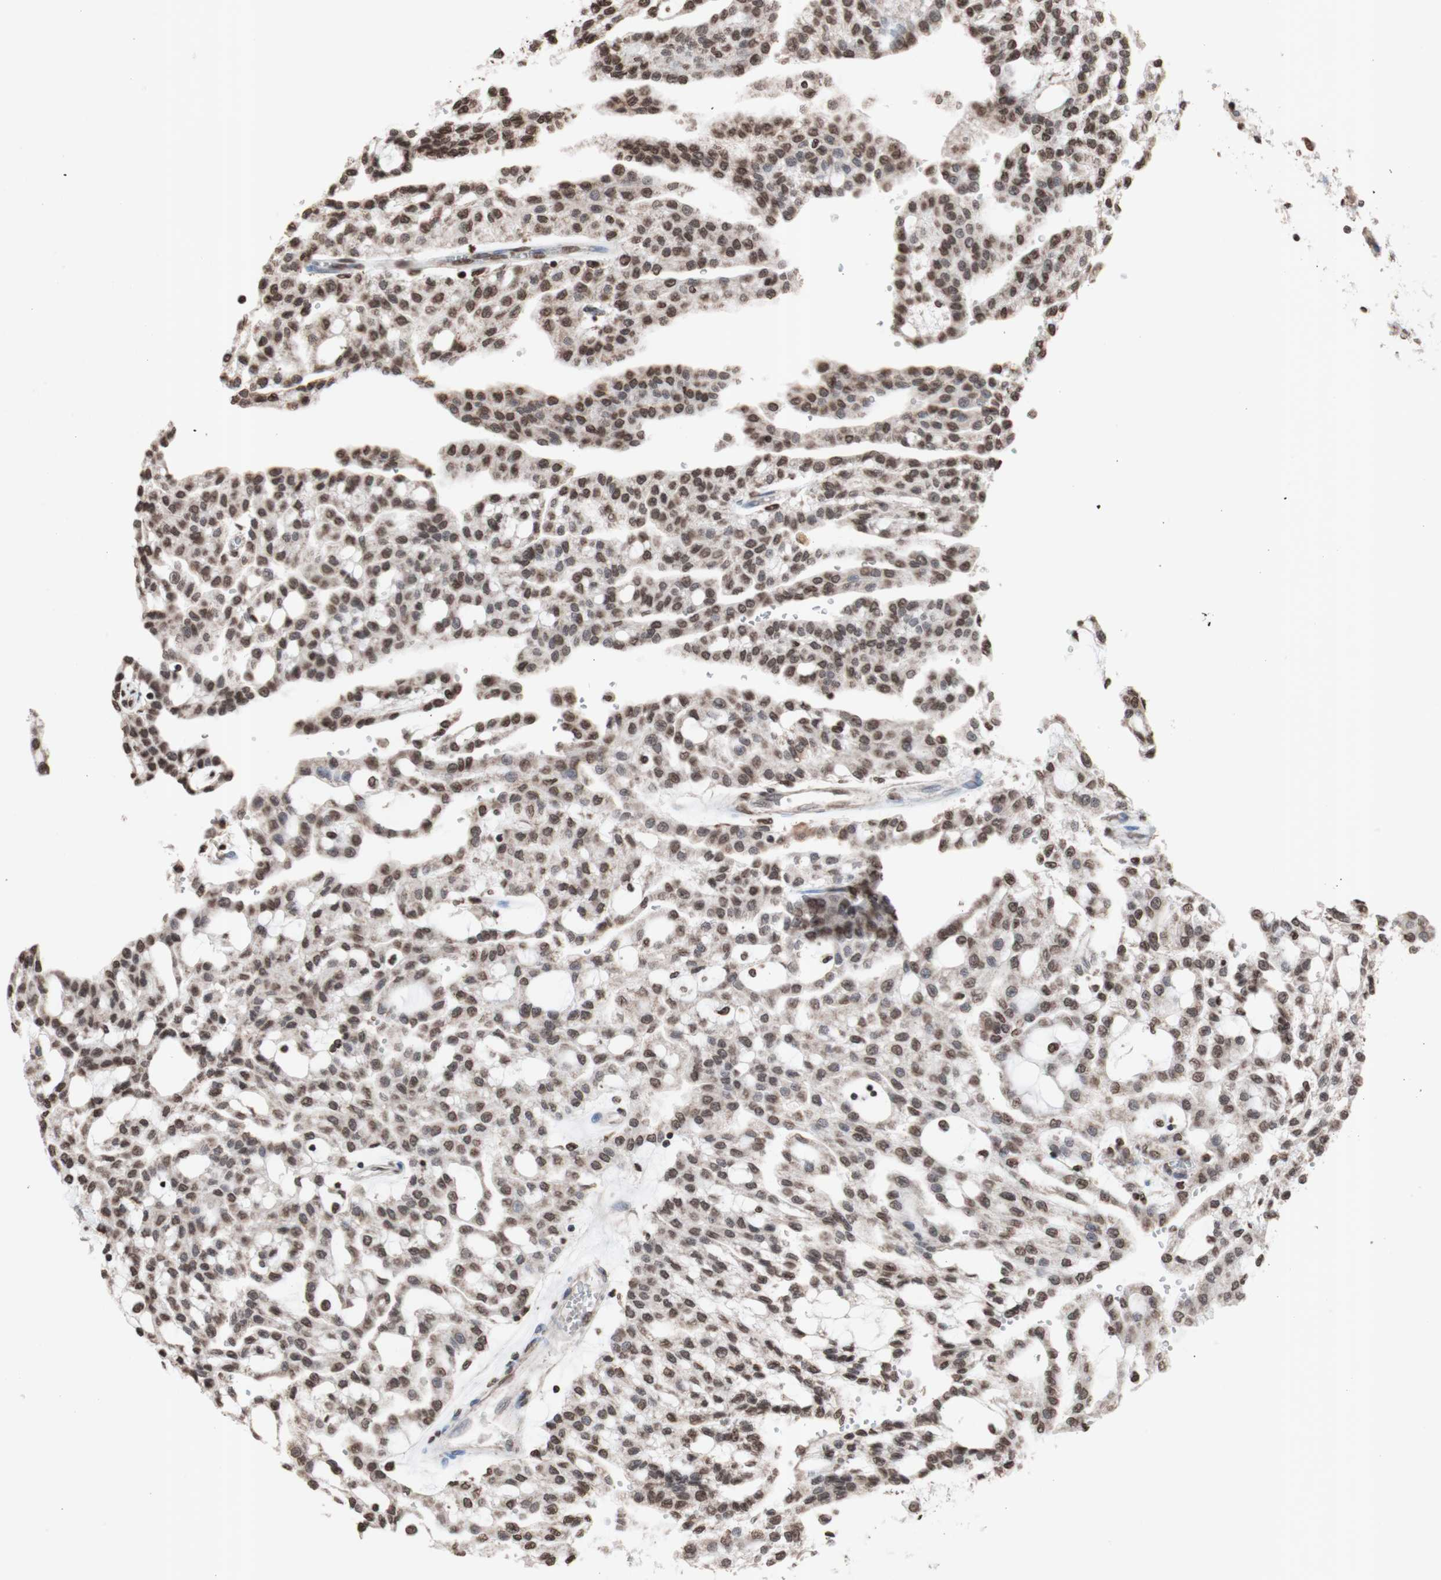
{"staining": {"intensity": "moderate", "quantity": ">75%", "location": "nuclear"}, "tissue": "renal cancer", "cell_type": "Tumor cells", "image_type": "cancer", "snomed": [{"axis": "morphology", "description": "Adenocarcinoma, NOS"}, {"axis": "topography", "description": "Kidney"}], "caption": "There is medium levels of moderate nuclear expression in tumor cells of renal cancer, as demonstrated by immunohistochemical staining (brown color).", "gene": "SNAI2", "patient": {"sex": "male", "age": 63}}